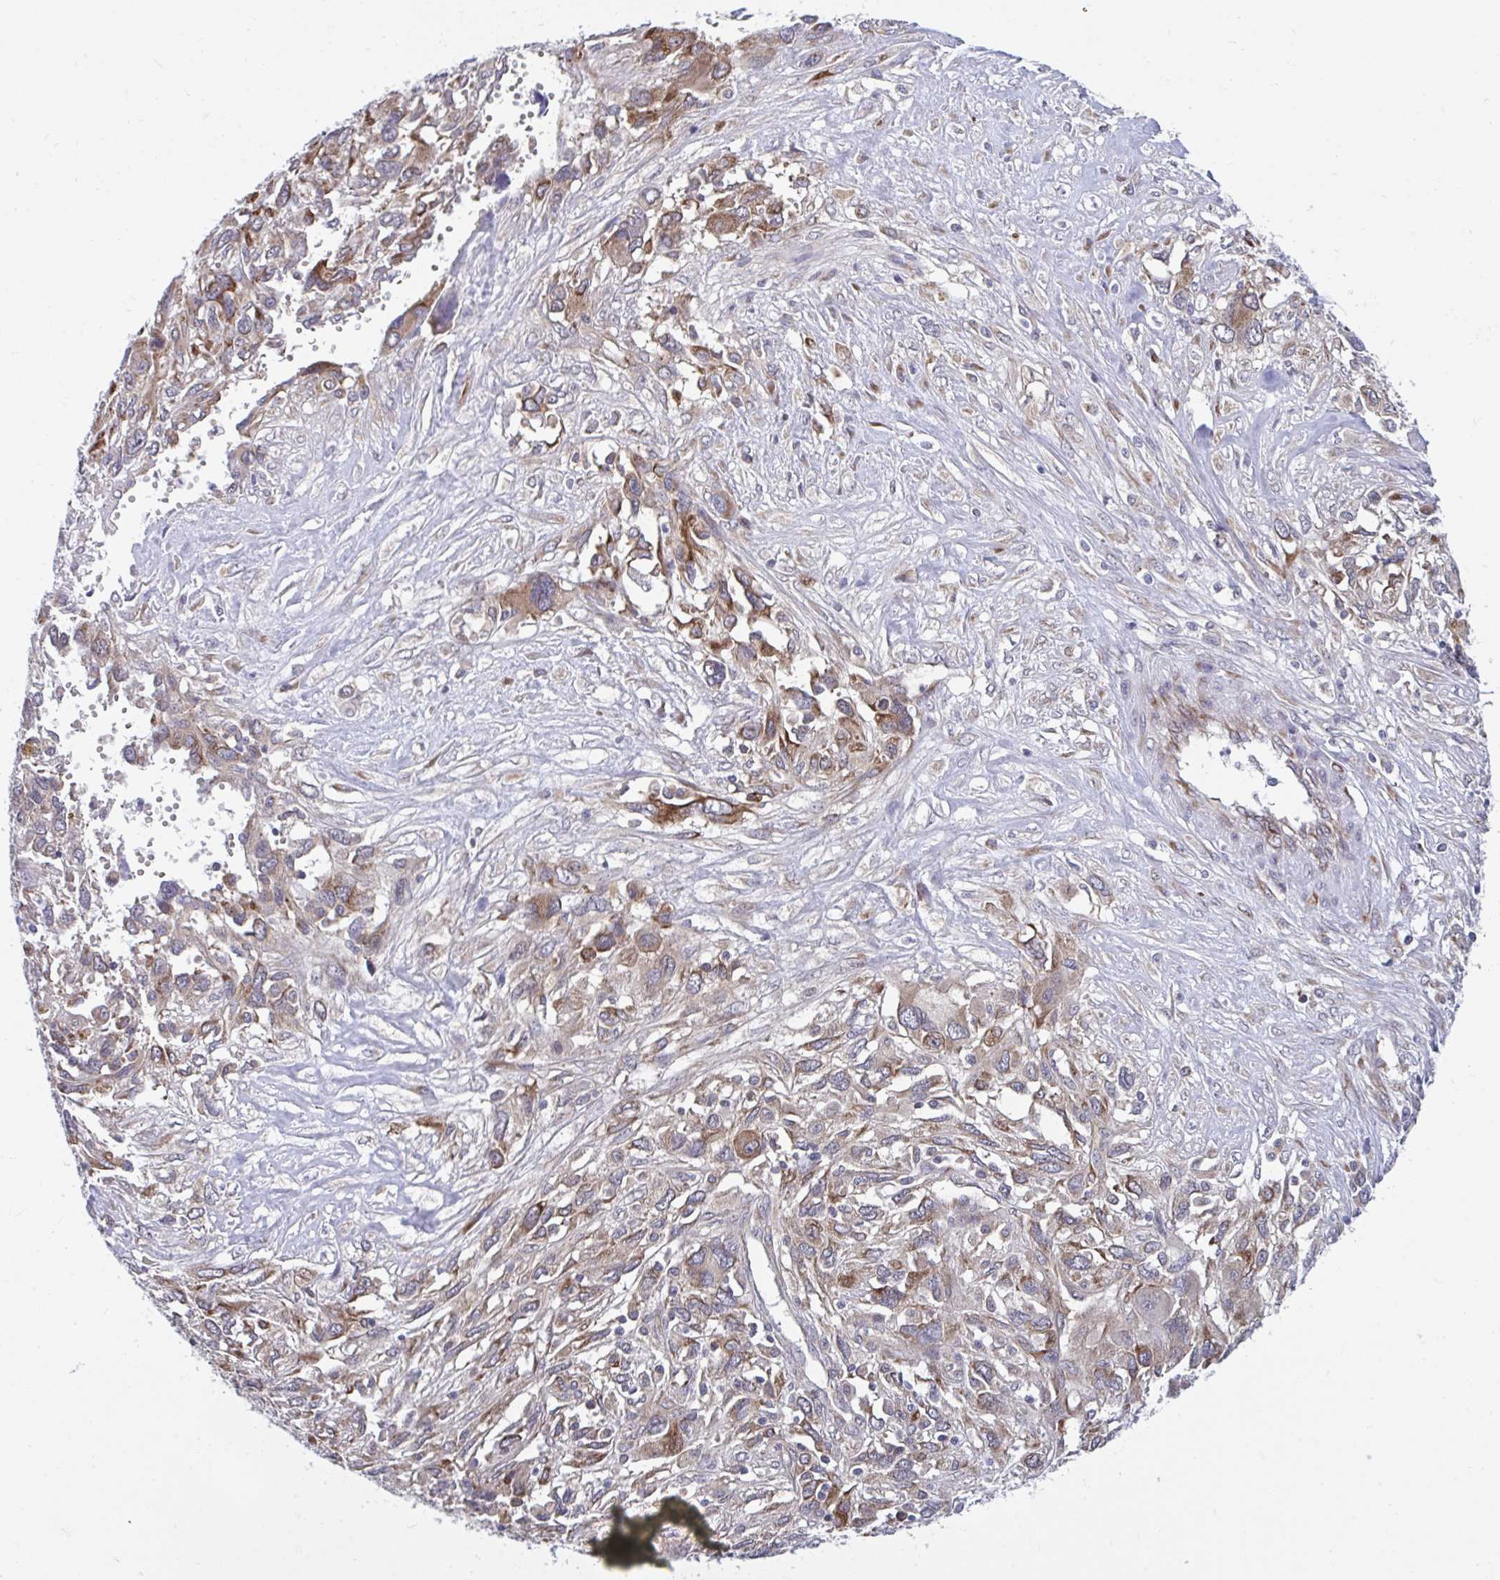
{"staining": {"intensity": "moderate", "quantity": "25%-75%", "location": "cytoplasmic/membranous"}, "tissue": "pancreatic cancer", "cell_type": "Tumor cells", "image_type": "cancer", "snomed": [{"axis": "morphology", "description": "Adenocarcinoma, NOS"}, {"axis": "topography", "description": "Pancreas"}], "caption": "Protein staining exhibits moderate cytoplasmic/membranous expression in about 25%-75% of tumor cells in pancreatic cancer (adenocarcinoma). The staining was performed using DAB to visualize the protein expression in brown, while the nuclei were stained in blue with hematoxylin (Magnification: 20x).", "gene": "SELENON", "patient": {"sex": "female", "age": 47}}